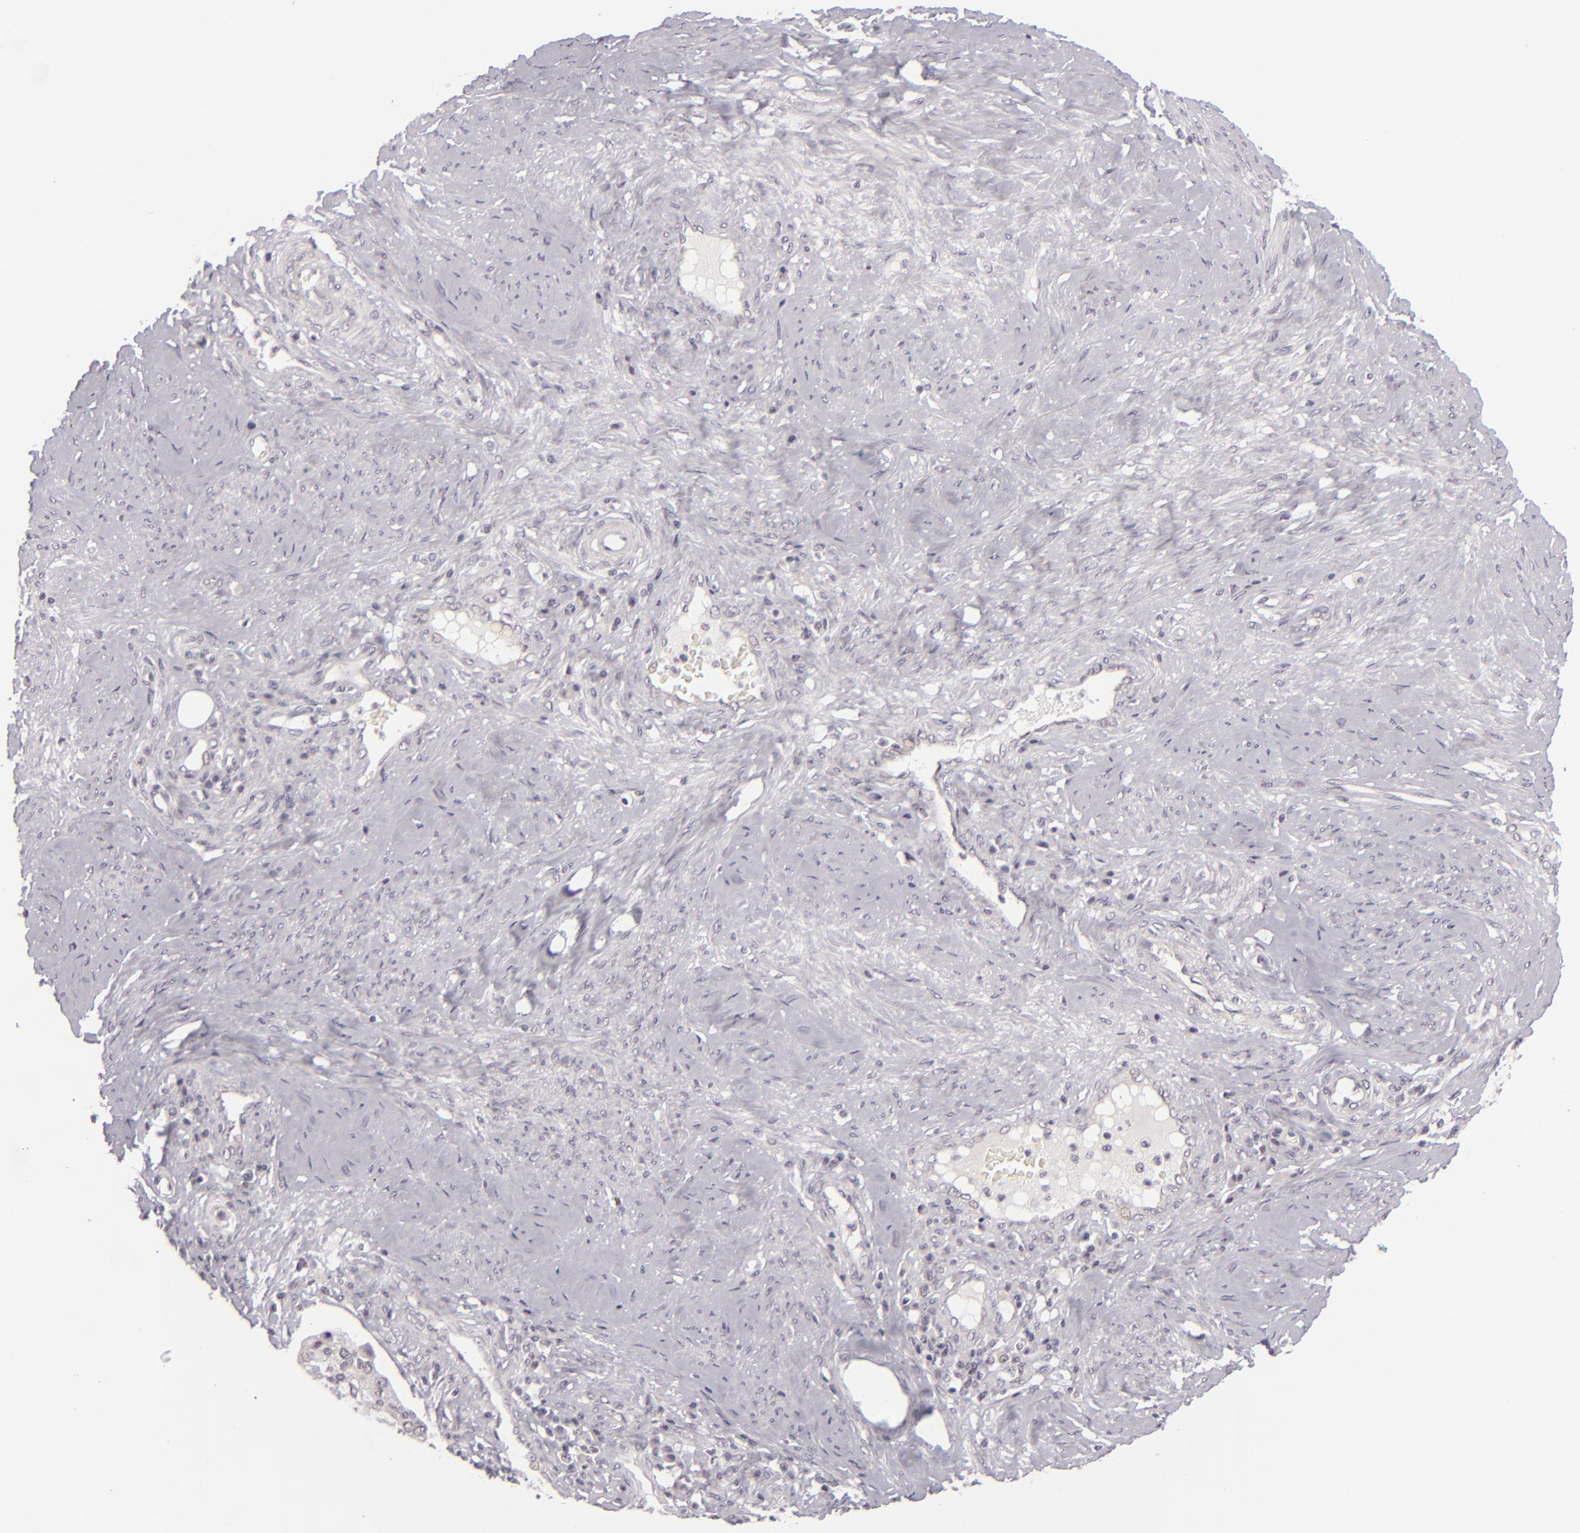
{"staining": {"intensity": "negative", "quantity": "none", "location": "none"}, "tissue": "cervical cancer", "cell_type": "Tumor cells", "image_type": "cancer", "snomed": [{"axis": "morphology", "description": "Squamous cell carcinoma, NOS"}, {"axis": "topography", "description": "Cervix"}], "caption": "Immunohistochemistry (IHC) image of human squamous cell carcinoma (cervical) stained for a protein (brown), which reveals no expression in tumor cells.", "gene": "DLG3", "patient": {"sex": "female", "age": 41}}